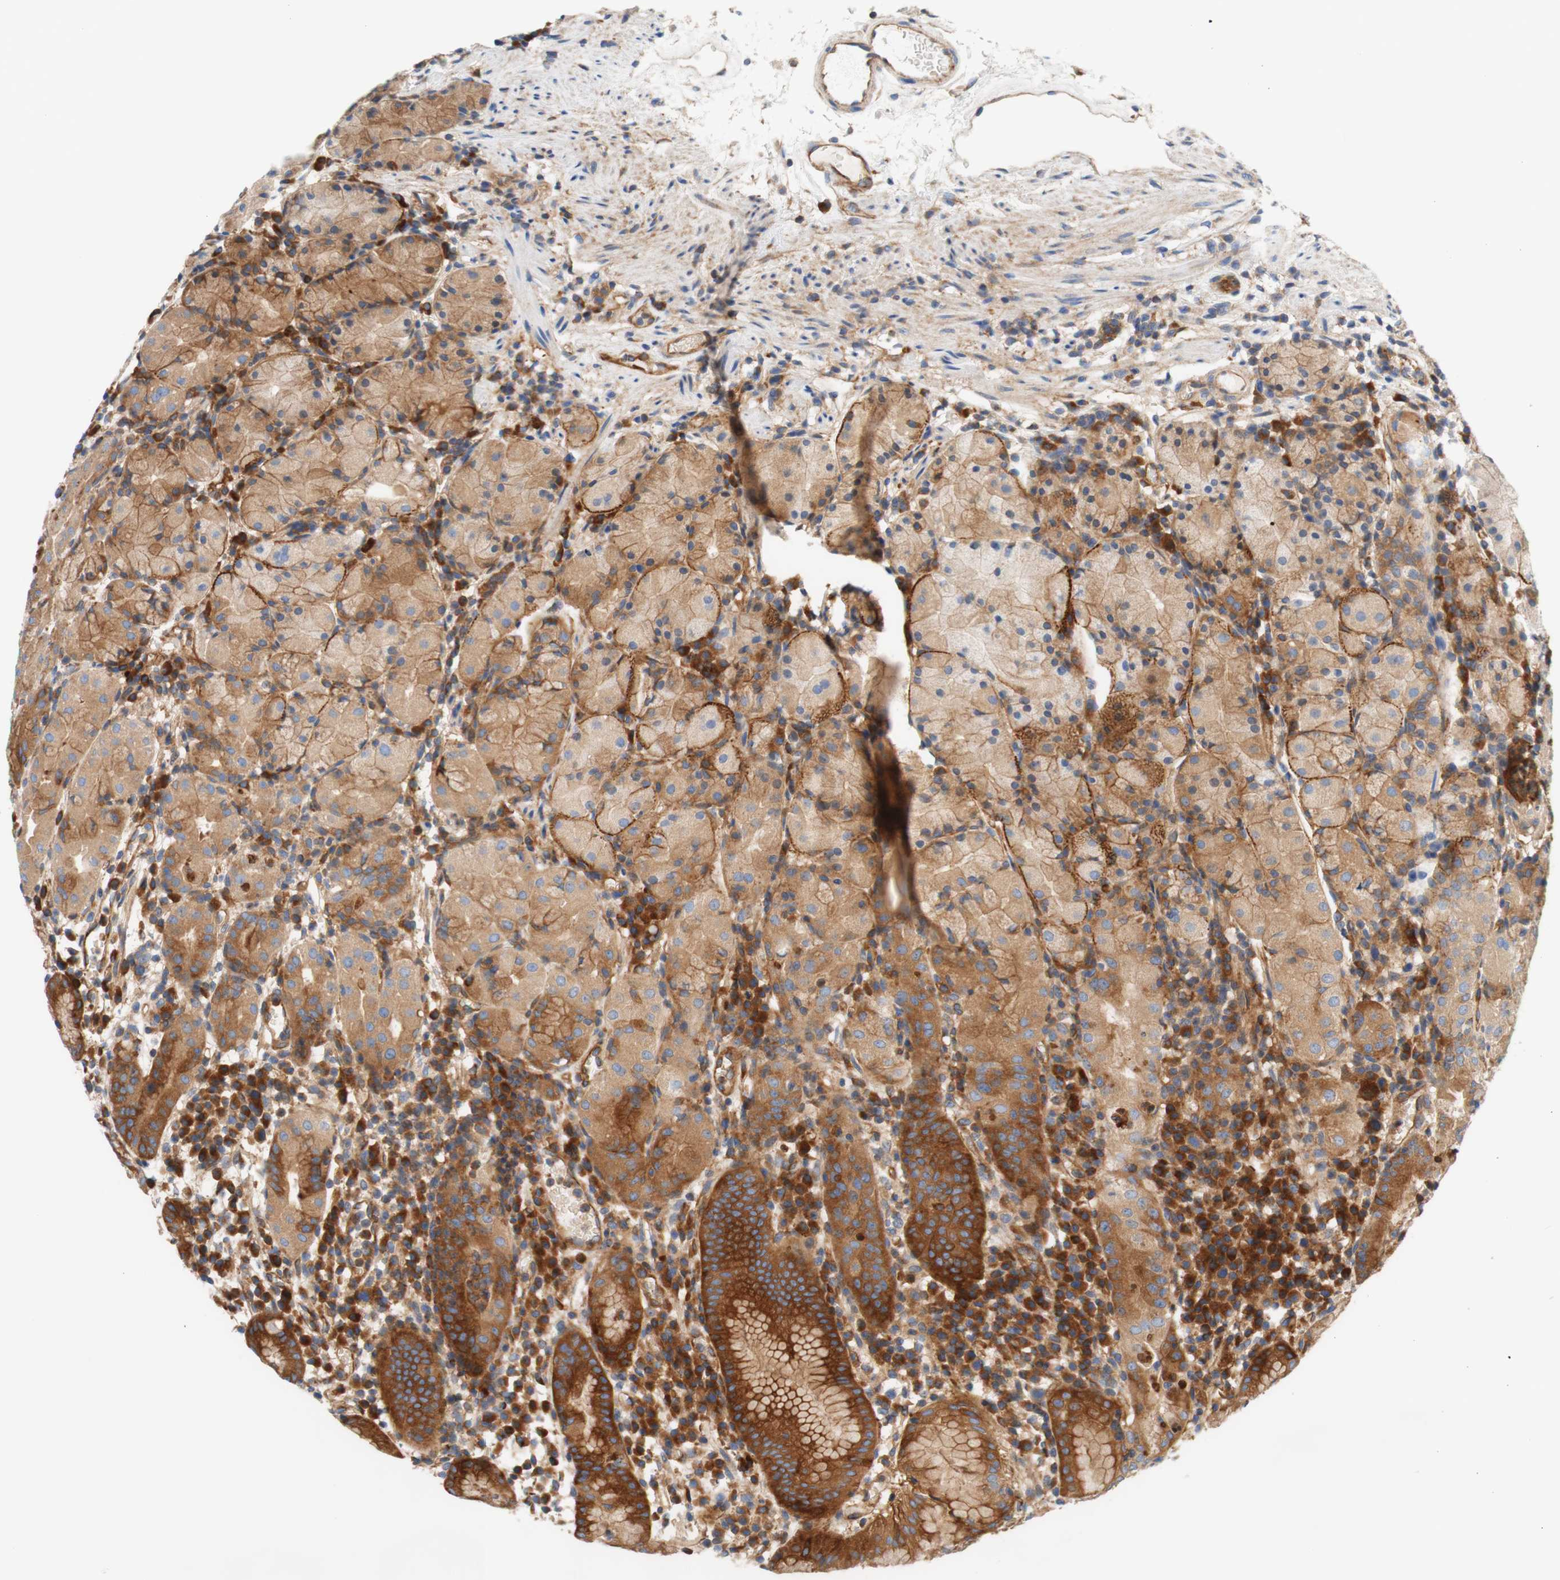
{"staining": {"intensity": "strong", "quantity": "25%-75%", "location": "nuclear"}, "tissue": "stomach", "cell_type": "Glandular cells", "image_type": "normal", "snomed": [{"axis": "morphology", "description": "Normal tissue, NOS"}, {"axis": "topography", "description": "Stomach"}, {"axis": "topography", "description": "Stomach, lower"}], "caption": "IHC (DAB) staining of benign stomach exhibits strong nuclear protein expression in approximately 25%-75% of glandular cells. The staining is performed using DAB (3,3'-diaminobenzidine) brown chromogen to label protein expression. The nuclei are counter-stained blue using hematoxylin.", "gene": "STOM", "patient": {"sex": "female", "age": 75}}